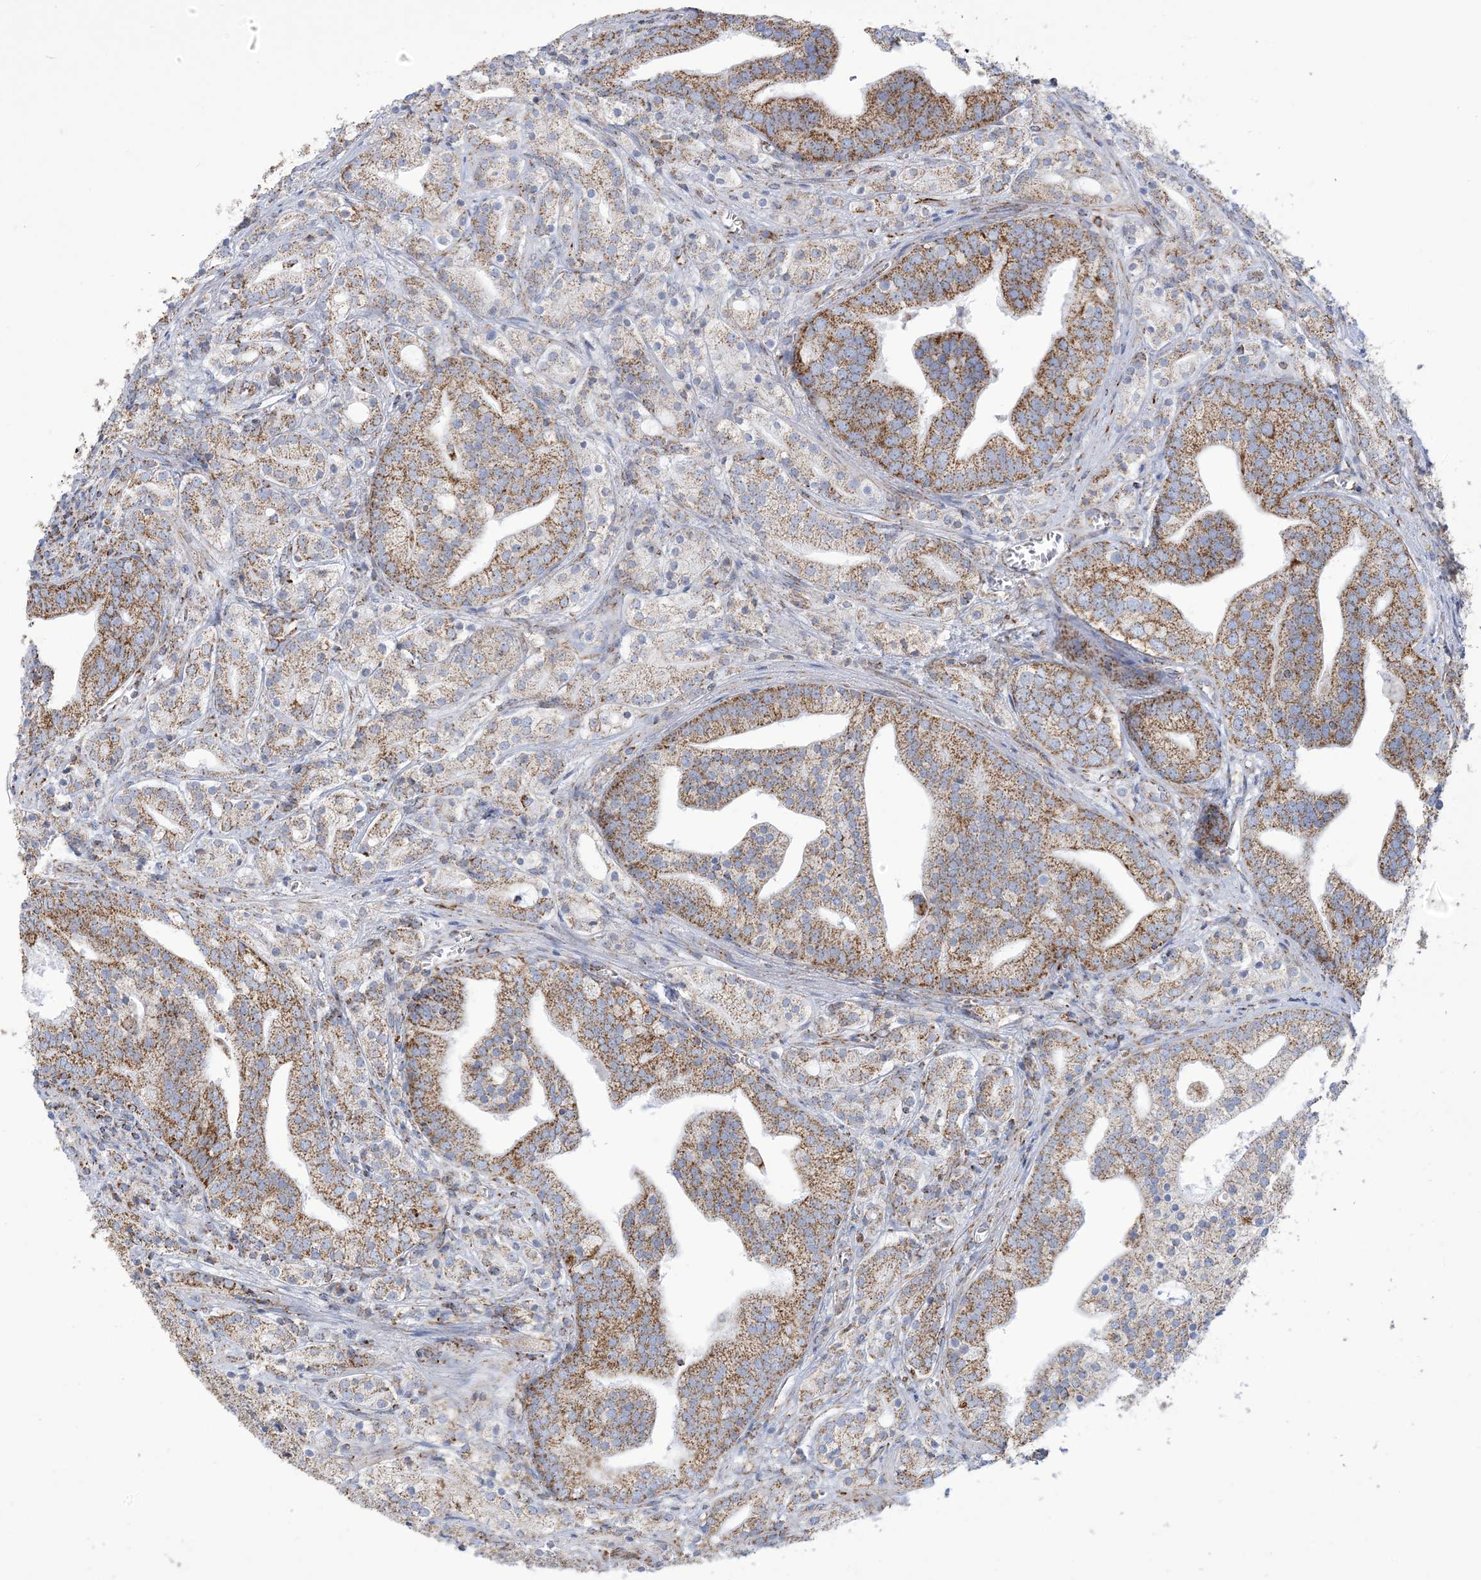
{"staining": {"intensity": "moderate", "quantity": ">75%", "location": "cytoplasmic/membranous"}, "tissue": "prostate cancer", "cell_type": "Tumor cells", "image_type": "cancer", "snomed": [{"axis": "morphology", "description": "Adenocarcinoma, High grade"}, {"axis": "topography", "description": "Prostate"}], "caption": "This photomicrograph shows IHC staining of prostate cancer, with medium moderate cytoplasmic/membranous staining in about >75% of tumor cells.", "gene": "SAMM50", "patient": {"sex": "male", "age": 57}}